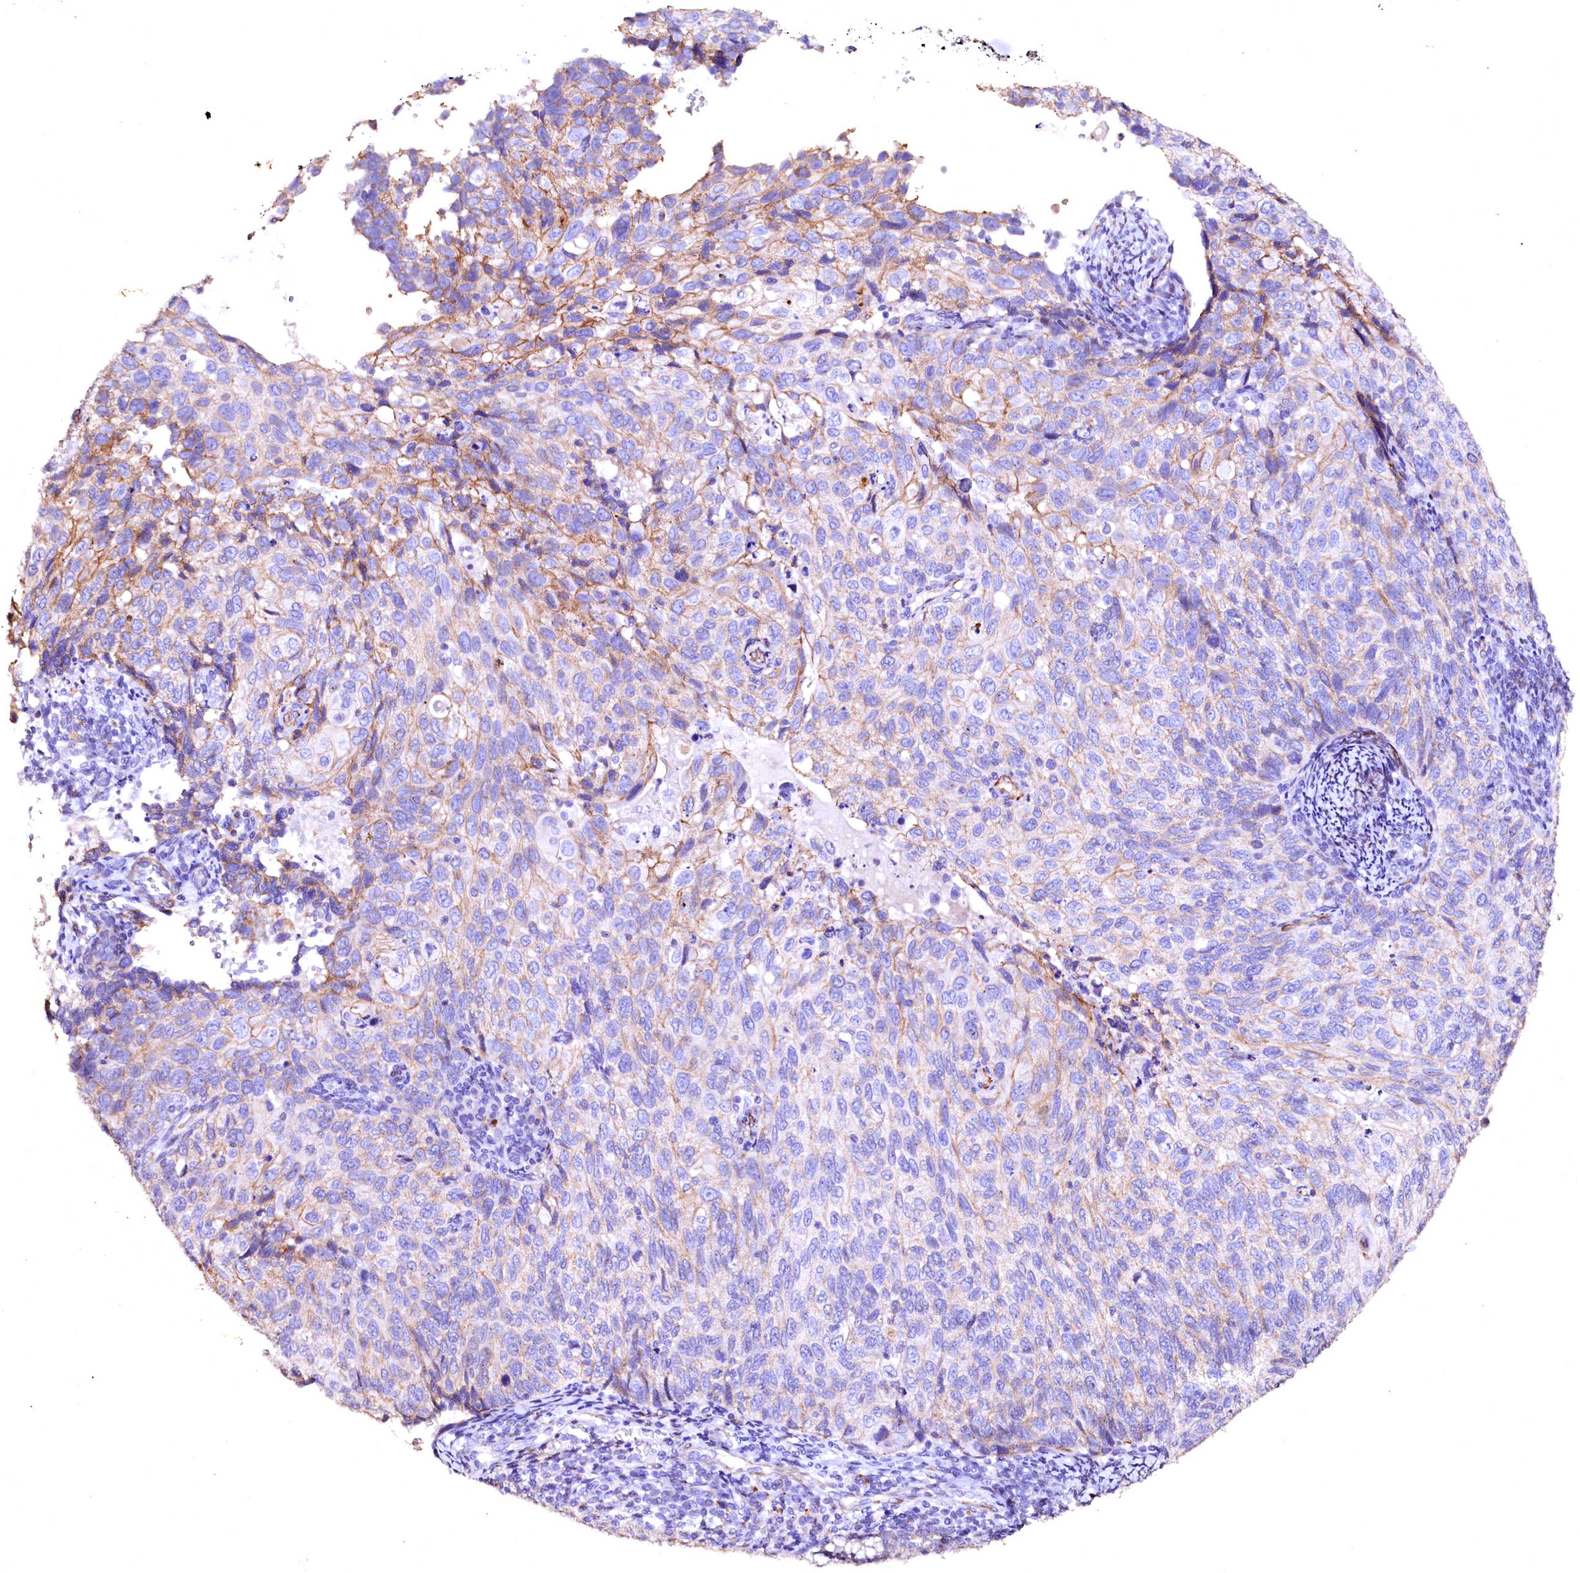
{"staining": {"intensity": "weak", "quantity": "<25%", "location": "cytoplasmic/membranous"}, "tissue": "cervical cancer", "cell_type": "Tumor cells", "image_type": "cancer", "snomed": [{"axis": "morphology", "description": "Squamous cell carcinoma, NOS"}, {"axis": "topography", "description": "Cervix"}], "caption": "Immunohistochemistry (IHC) image of neoplastic tissue: cervical cancer (squamous cell carcinoma) stained with DAB exhibits no significant protein positivity in tumor cells.", "gene": "VPS36", "patient": {"sex": "female", "age": 70}}